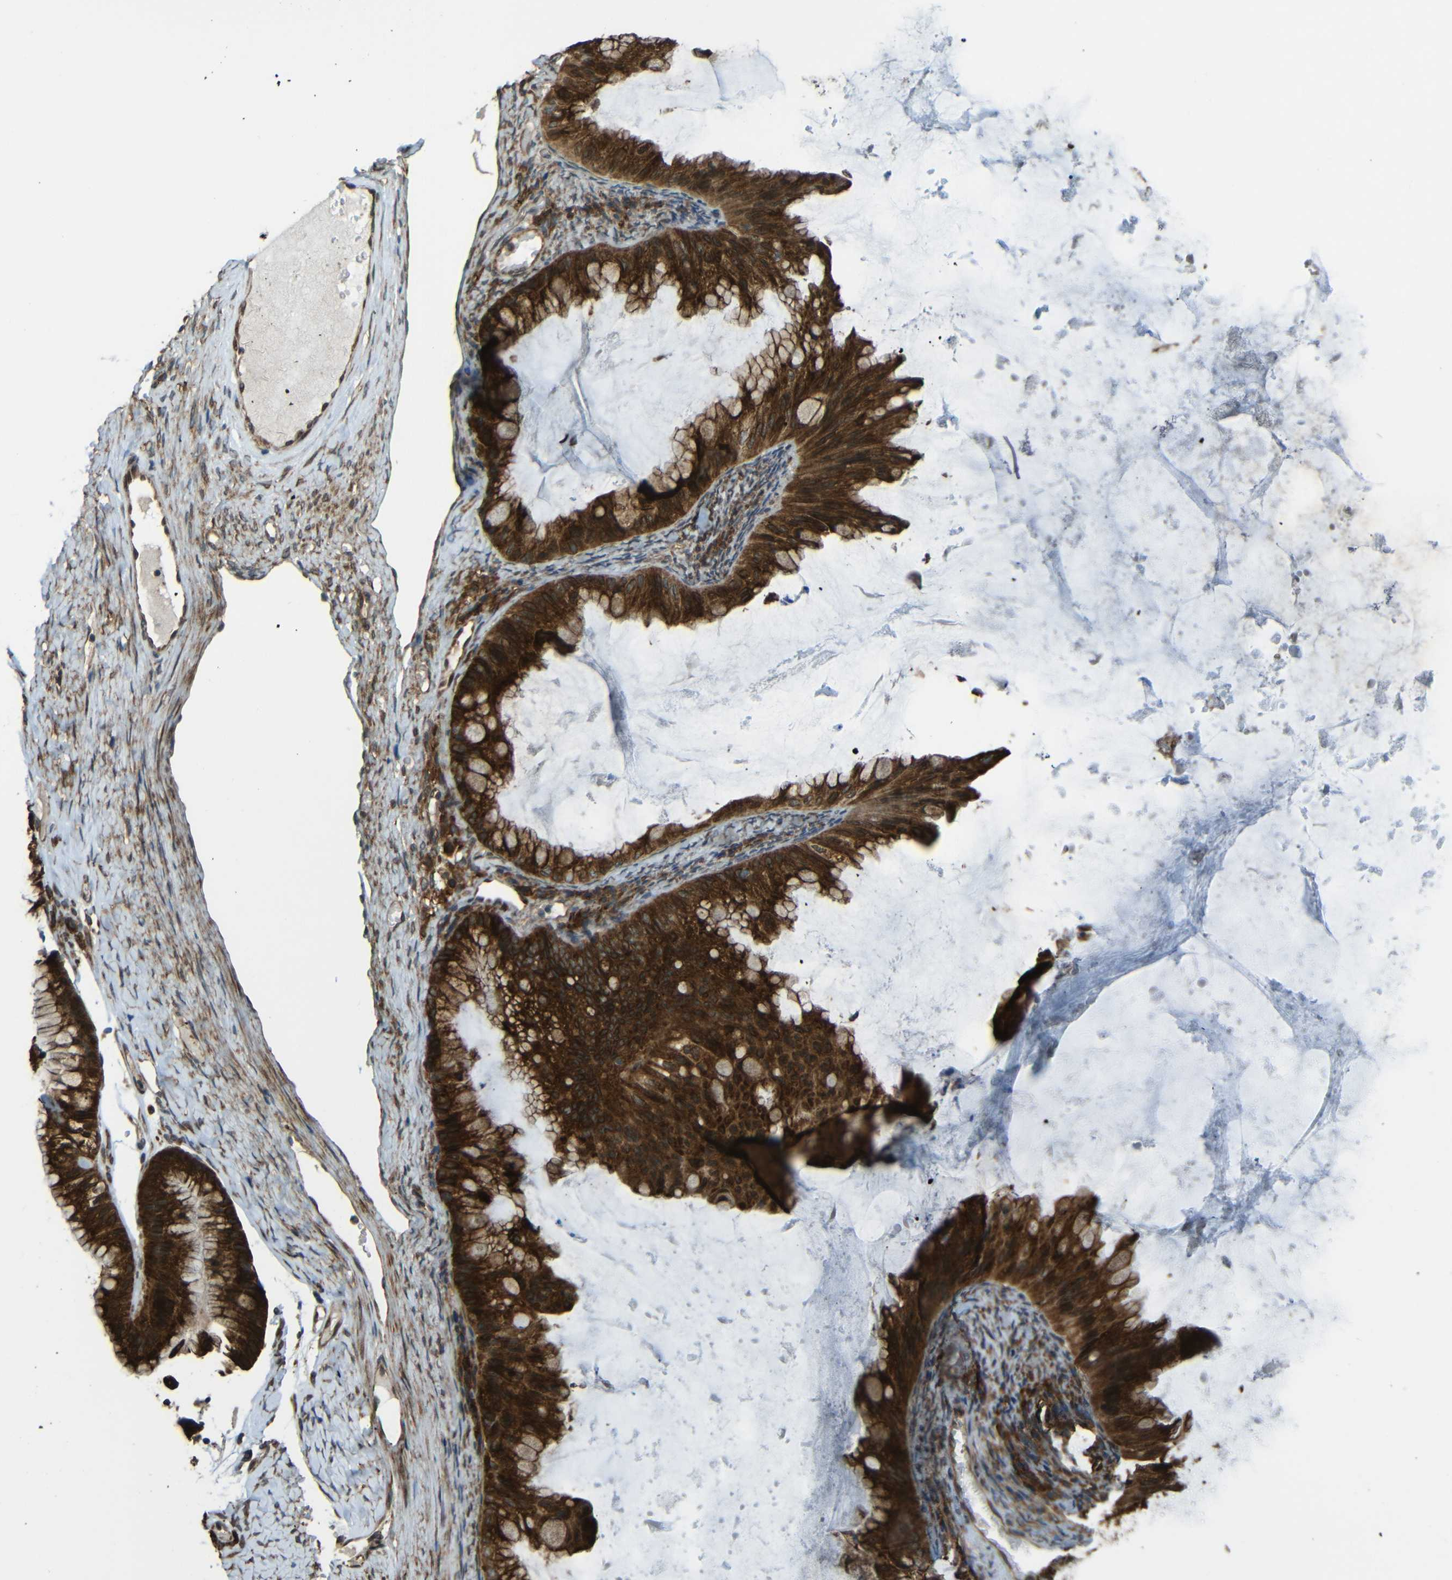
{"staining": {"intensity": "strong", "quantity": ">75%", "location": "cytoplasmic/membranous"}, "tissue": "ovarian cancer", "cell_type": "Tumor cells", "image_type": "cancer", "snomed": [{"axis": "morphology", "description": "Cystadenocarcinoma, mucinous, NOS"}, {"axis": "topography", "description": "Ovary"}], "caption": "A micrograph showing strong cytoplasmic/membranous staining in approximately >75% of tumor cells in mucinous cystadenocarcinoma (ovarian), as visualized by brown immunohistochemical staining.", "gene": "VAPB", "patient": {"sex": "female", "age": 61}}